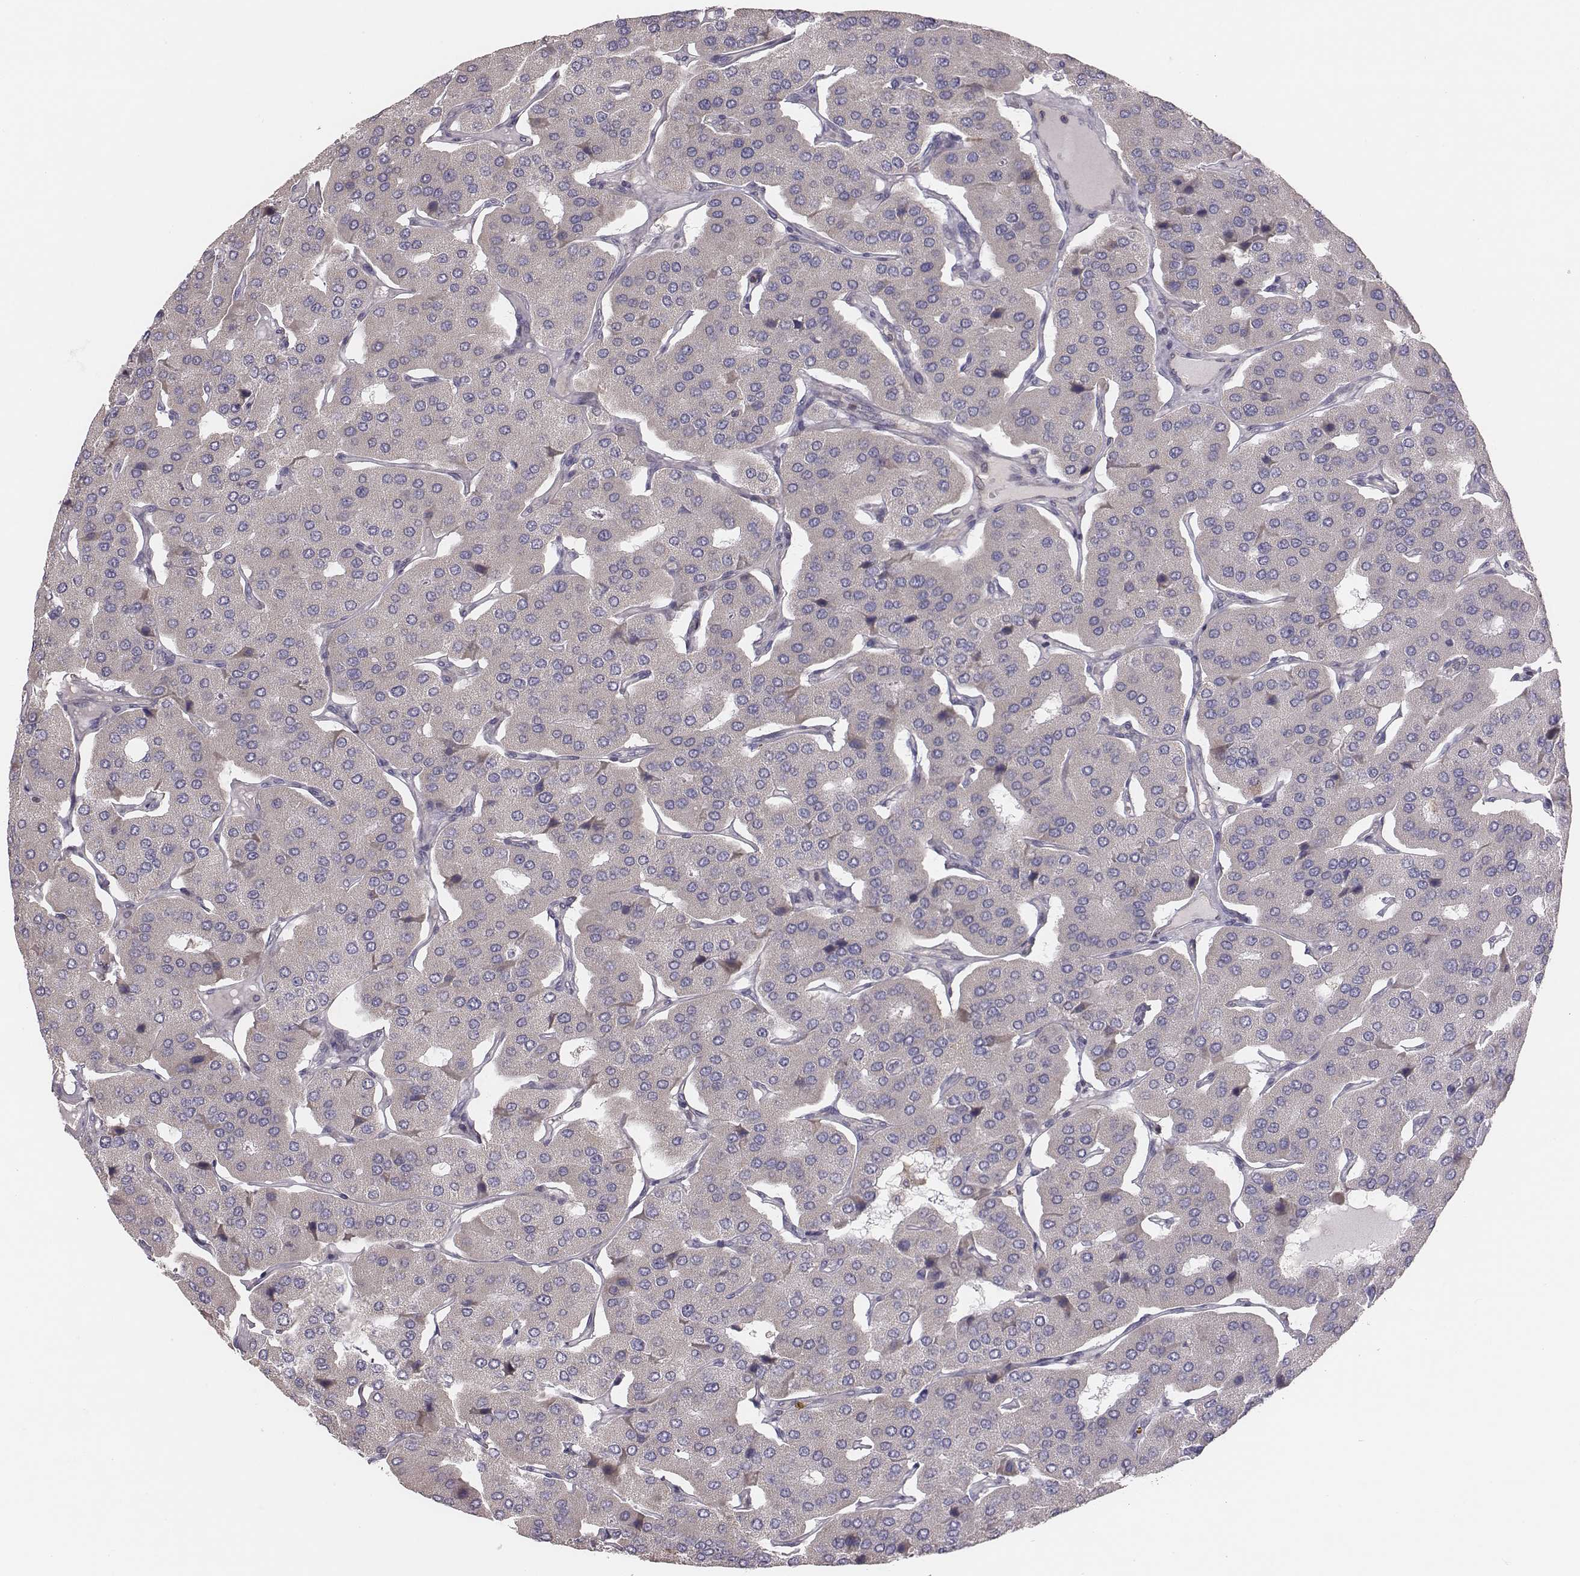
{"staining": {"intensity": "negative", "quantity": "none", "location": "none"}, "tissue": "parathyroid gland", "cell_type": "Glandular cells", "image_type": "normal", "snomed": [{"axis": "morphology", "description": "Normal tissue, NOS"}, {"axis": "morphology", "description": "Adenoma, NOS"}, {"axis": "topography", "description": "Parathyroid gland"}], "caption": "Parathyroid gland stained for a protein using IHC demonstrates no expression glandular cells.", "gene": "CAD", "patient": {"sex": "female", "age": 86}}